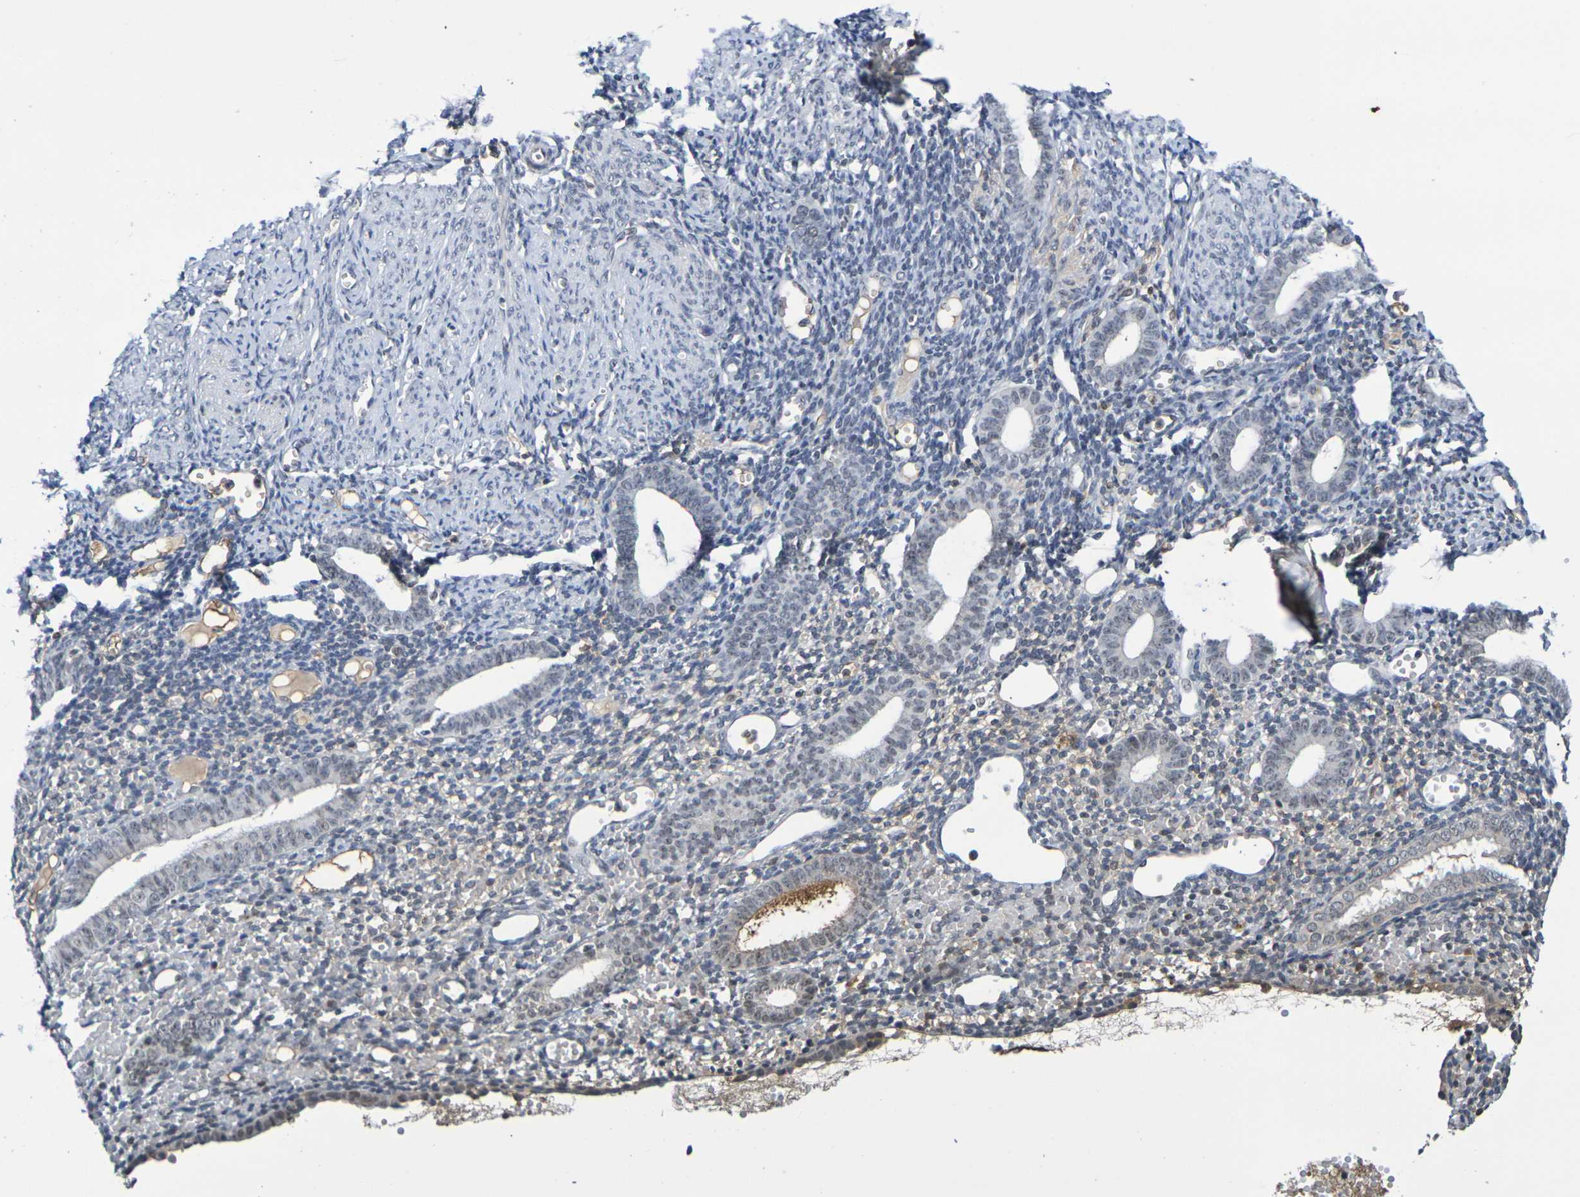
{"staining": {"intensity": "weak", "quantity": "<25%", "location": "nuclear"}, "tissue": "endometrium", "cell_type": "Cells in endometrial stroma", "image_type": "normal", "snomed": [{"axis": "morphology", "description": "Normal tissue, NOS"}, {"axis": "topography", "description": "Endometrium"}], "caption": "The photomicrograph shows no staining of cells in endometrial stroma in benign endometrium.", "gene": "TERF2", "patient": {"sex": "female", "age": 50}}